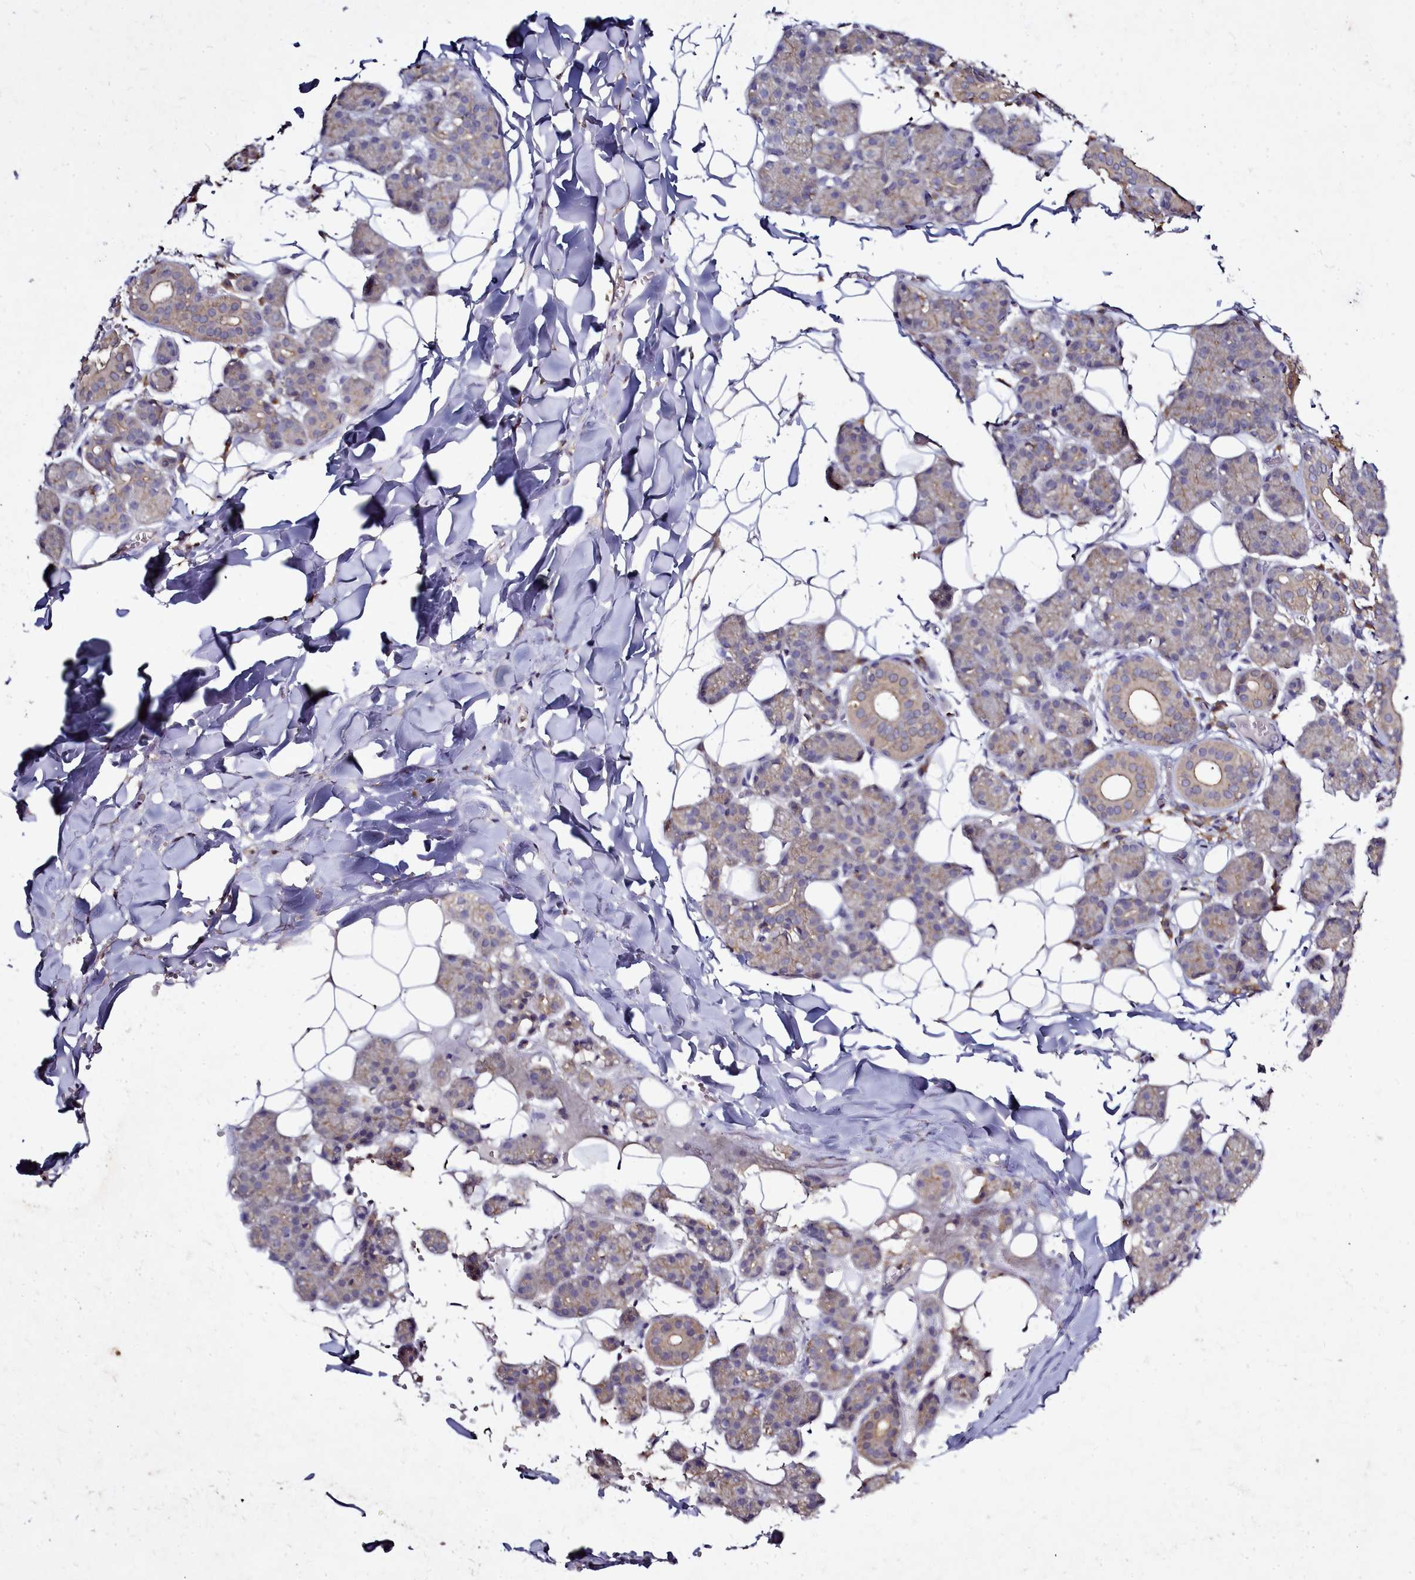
{"staining": {"intensity": "moderate", "quantity": "25%-75%", "location": "cytoplasmic/membranous"}, "tissue": "salivary gland", "cell_type": "Glandular cells", "image_type": "normal", "snomed": [{"axis": "morphology", "description": "Normal tissue, NOS"}, {"axis": "topography", "description": "Salivary gland"}], "caption": "An image of salivary gland stained for a protein demonstrates moderate cytoplasmic/membranous brown staining in glandular cells.", "gene": "NCKAP1L", "patient": {"sex": "female", "age": 33}}